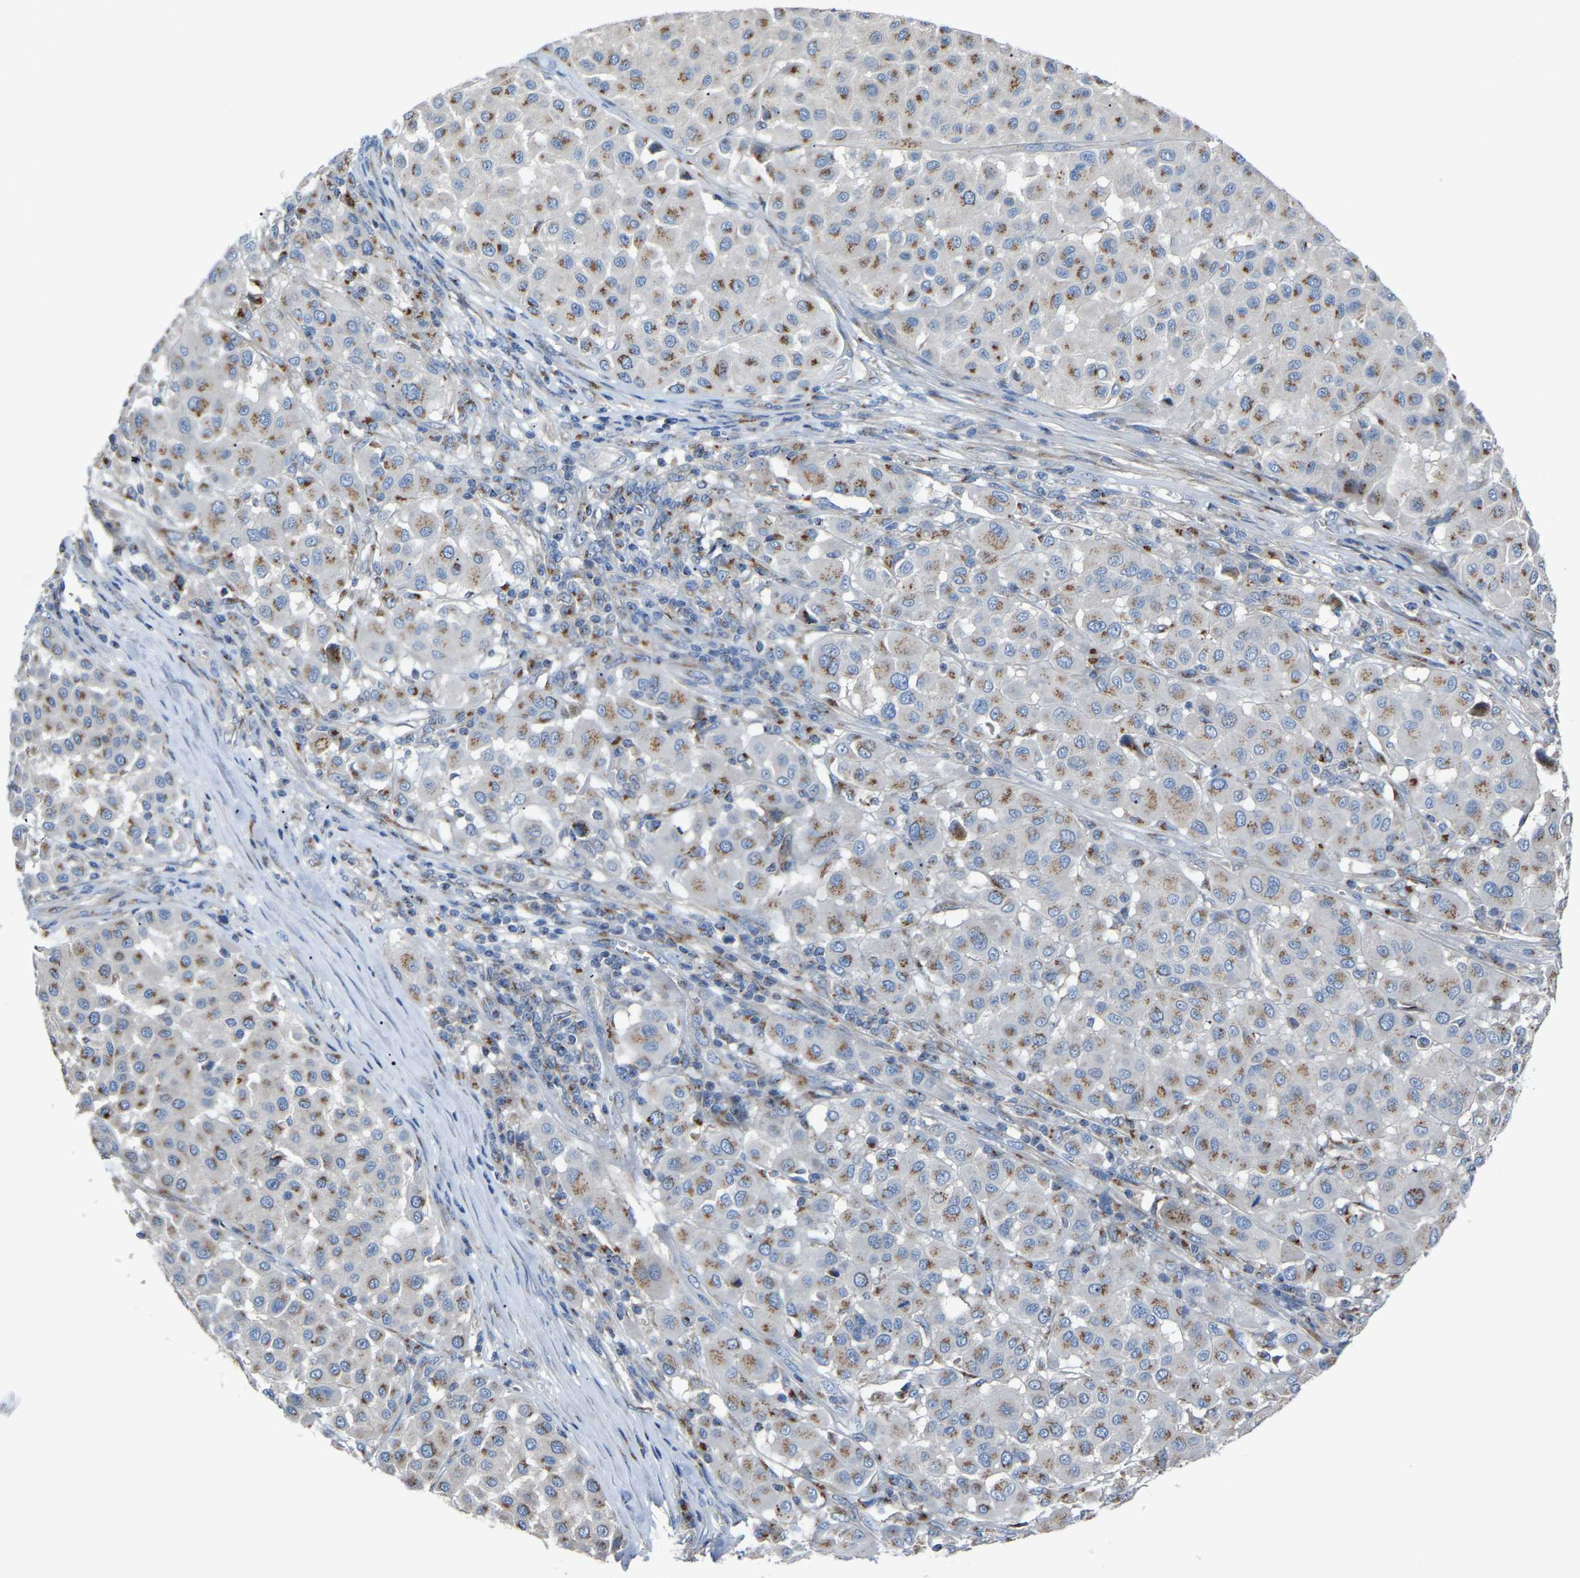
{"staining": {"intensity": "moderate", "quantity": ">75%", "location": "cytoplasmic/membranous"}, "tissue": "melanoma", "cell_type": "Tumor cells", "image_type": "cancer", "snomed": [{"axis": "morphology", "description": "Malignant melanoma, Metastatic site"}, {"axis": "topography", "description": "Soft tissue"}], "caption": "Protein expression analysis of human malignant melanoma (metastatic site) reveals moderate cytoplasmic/membranous expression in about >75% of tumor cells.", "gene": "CANT1", "patient": {"sex": "male", "age": 41}}